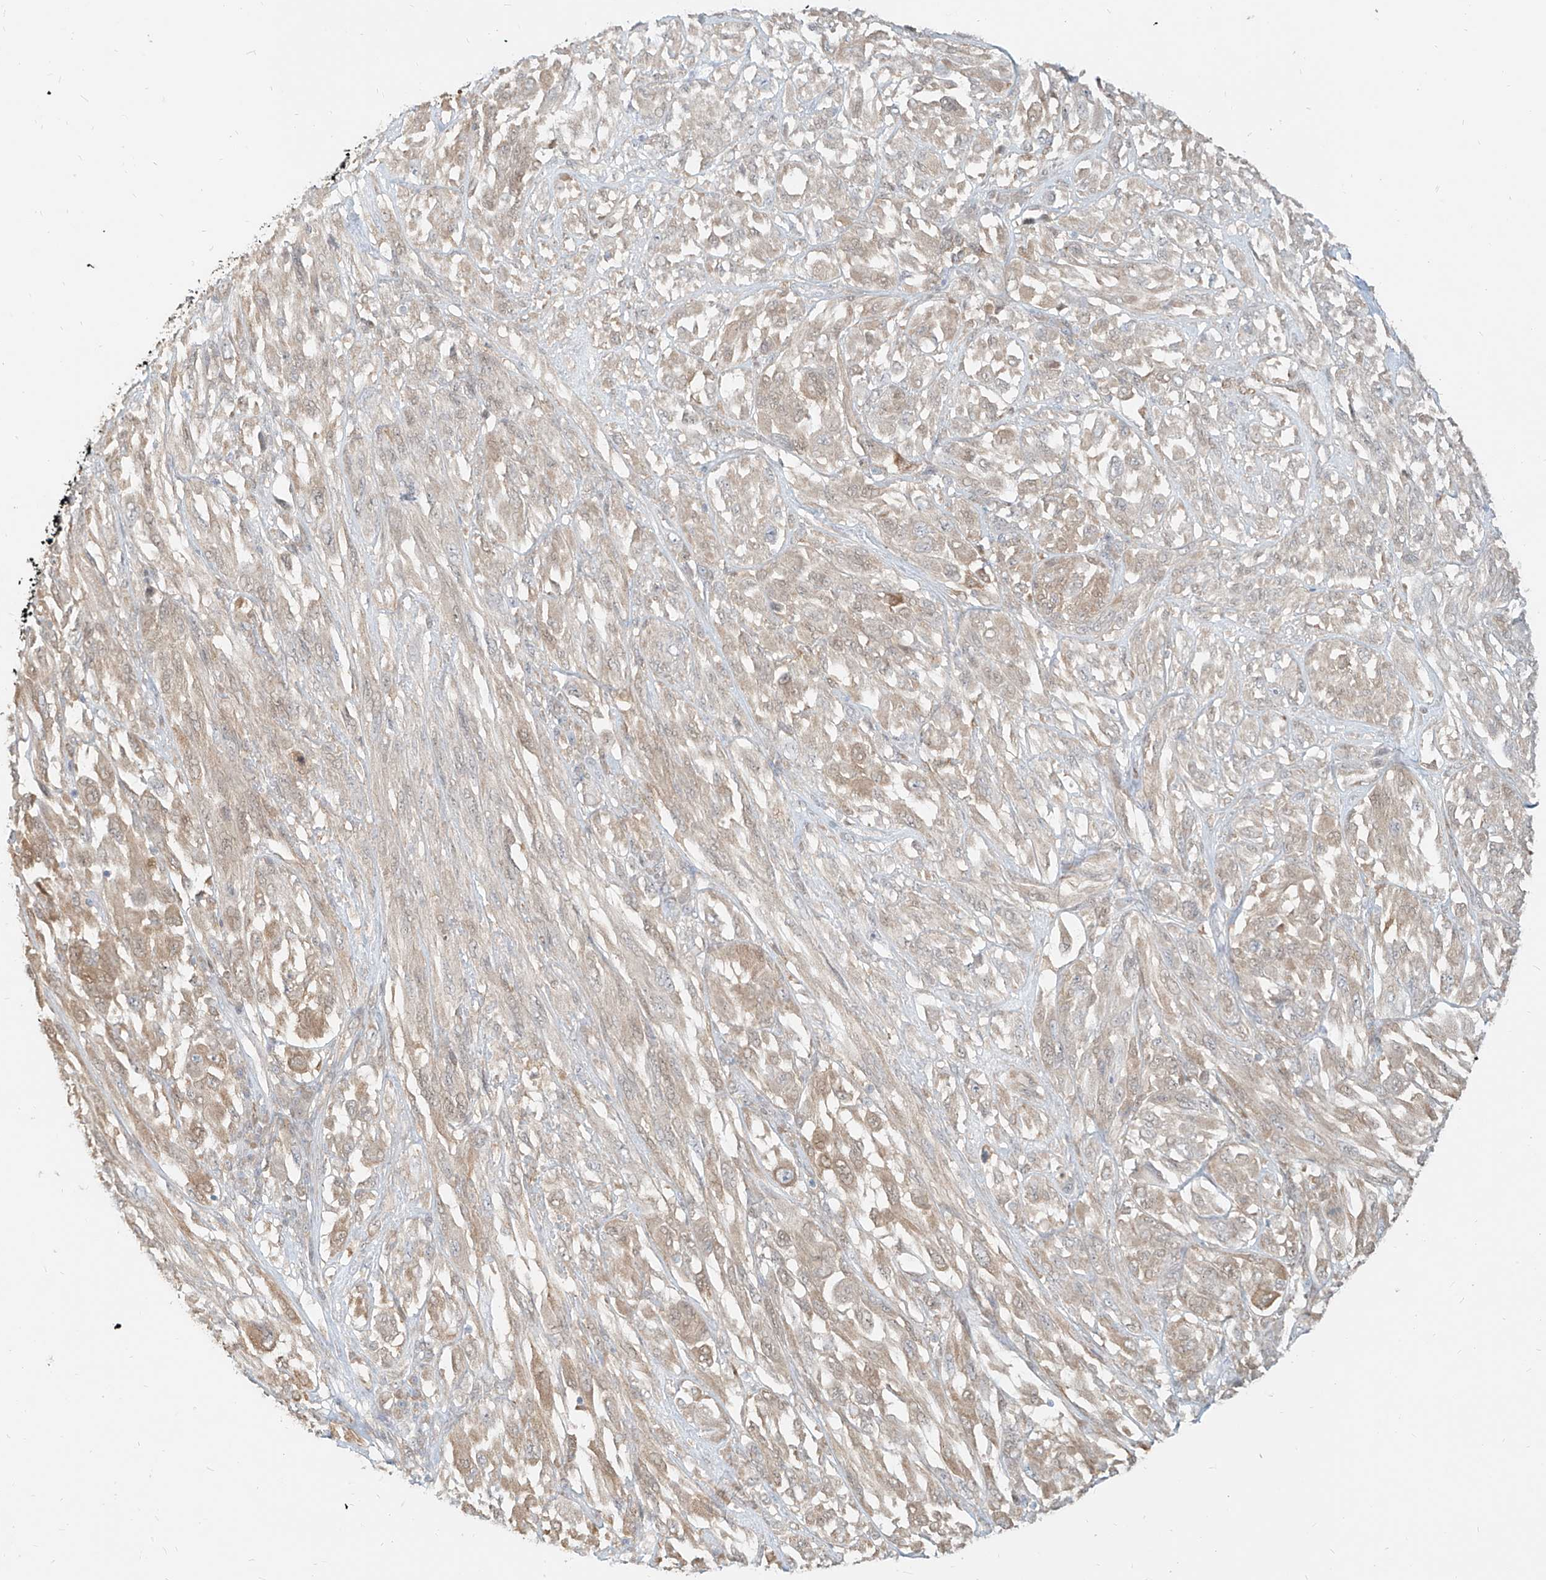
{"staining": {"intensity": "weak", "quantity": ">75%", "location": "cytoplasmic/membranous"}, "tissue": "melanoma", "cell_type": "Tumor cells", "image_type": "cancer", "snomed": [{"axis": "morphology", "description": "Malignant melanoma, NOS"}, {"axis": "topography", "description": "Skin"}], "caption": "Malignant melanoma was stained to show a protein in brown. There is low levels of weak cytoplasmic/membranous staining in about >75% of tumor cells.", "gene": "PGD", "patient": {"sex": "female", "age": 91}}